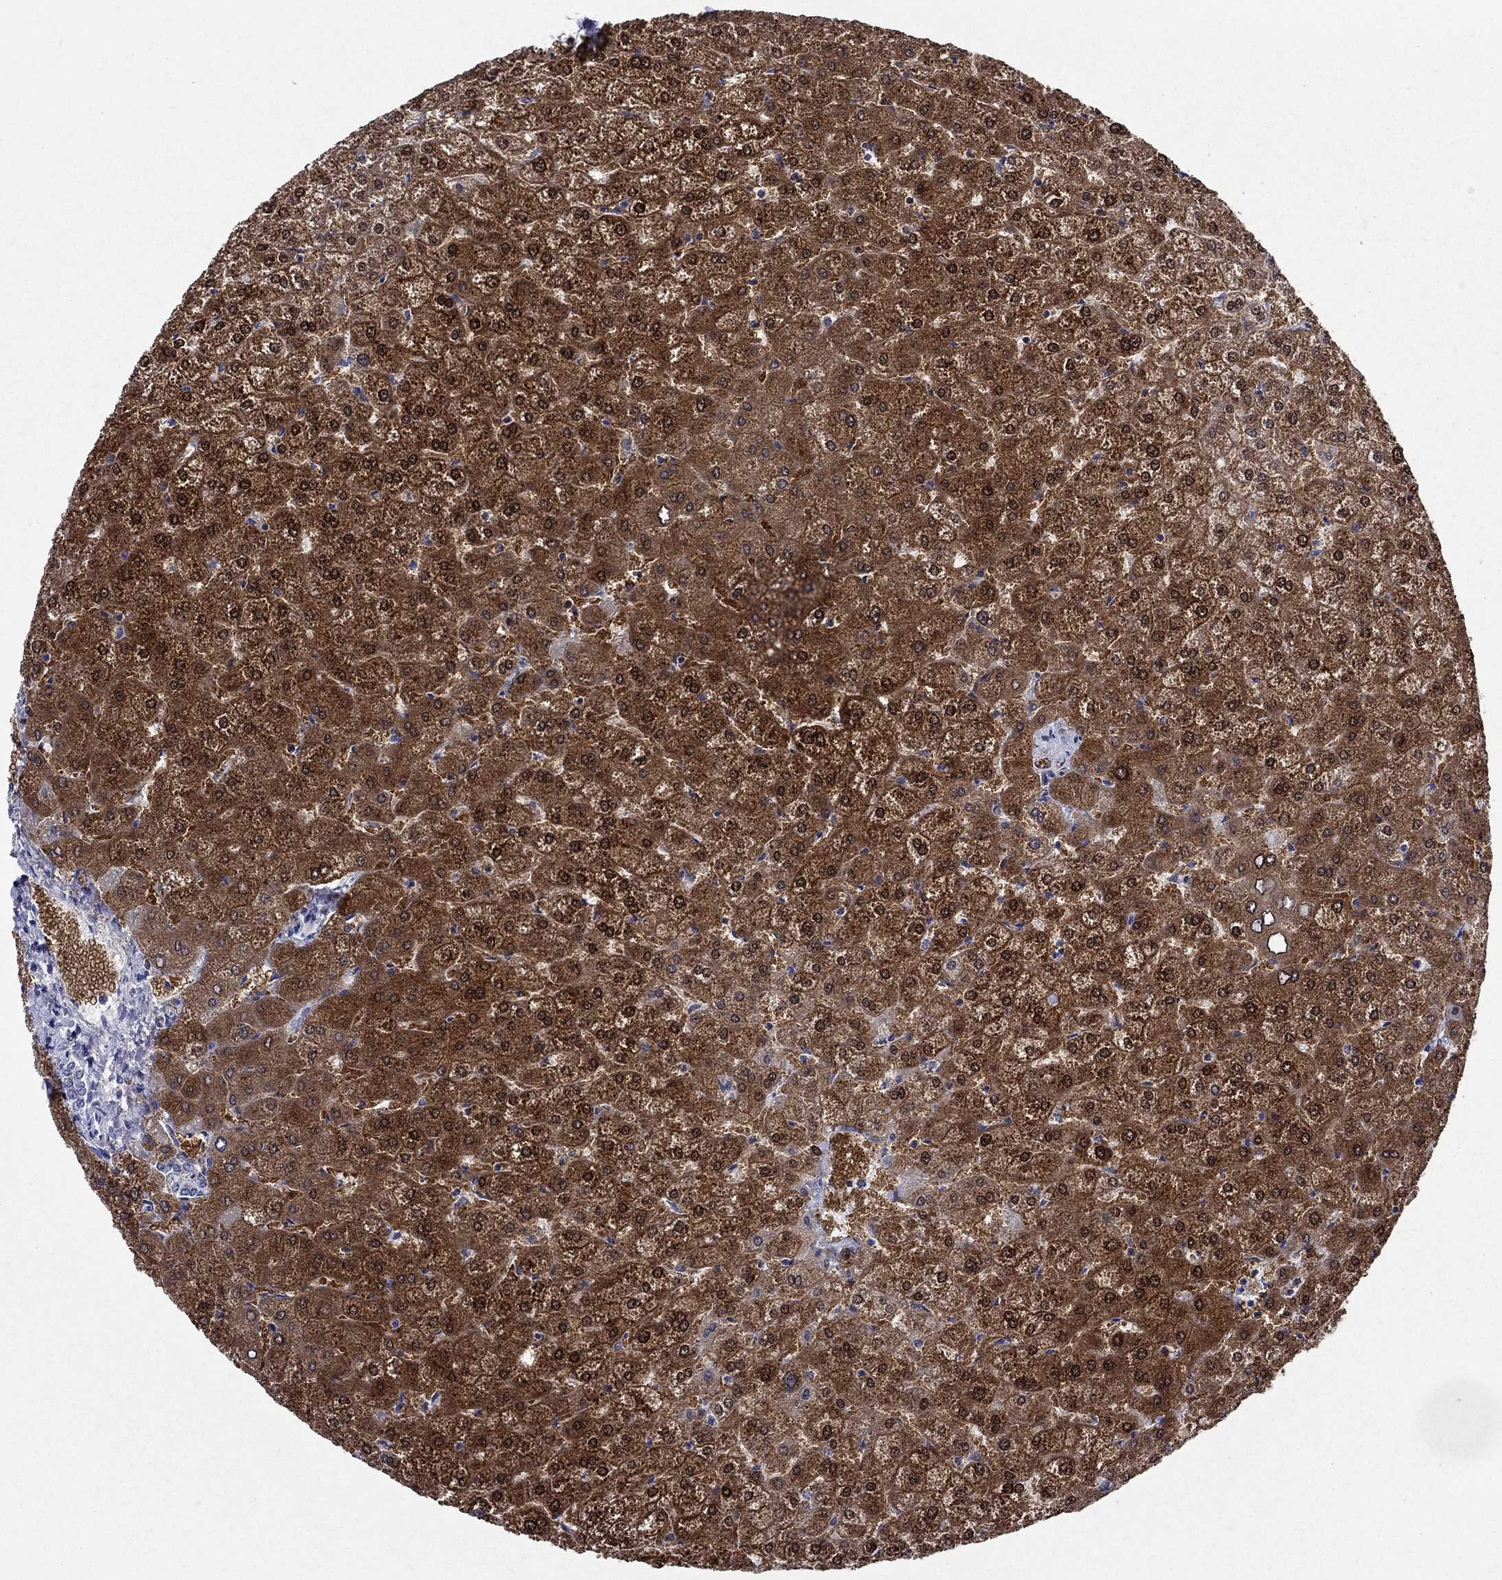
{"staining": {"intensity": "negative", "quantity": "none", "location": "none"}, "tissue": "liver", "cell_type": "Cholangiocytes", "image_type": "normal", "snomed": [{"axis": "morphology", "description": "Normal tissue, NOS"}, {"axis": "topography", "description": "Liver"}], "caption": "Cholangiocytes show no significant expression in benign liver. (Immunohistochemistry (ihc), brightfield microscopy, high magnification).", "gene": "SULT2B1", "patient": {"sex": "female", "age": 32}}